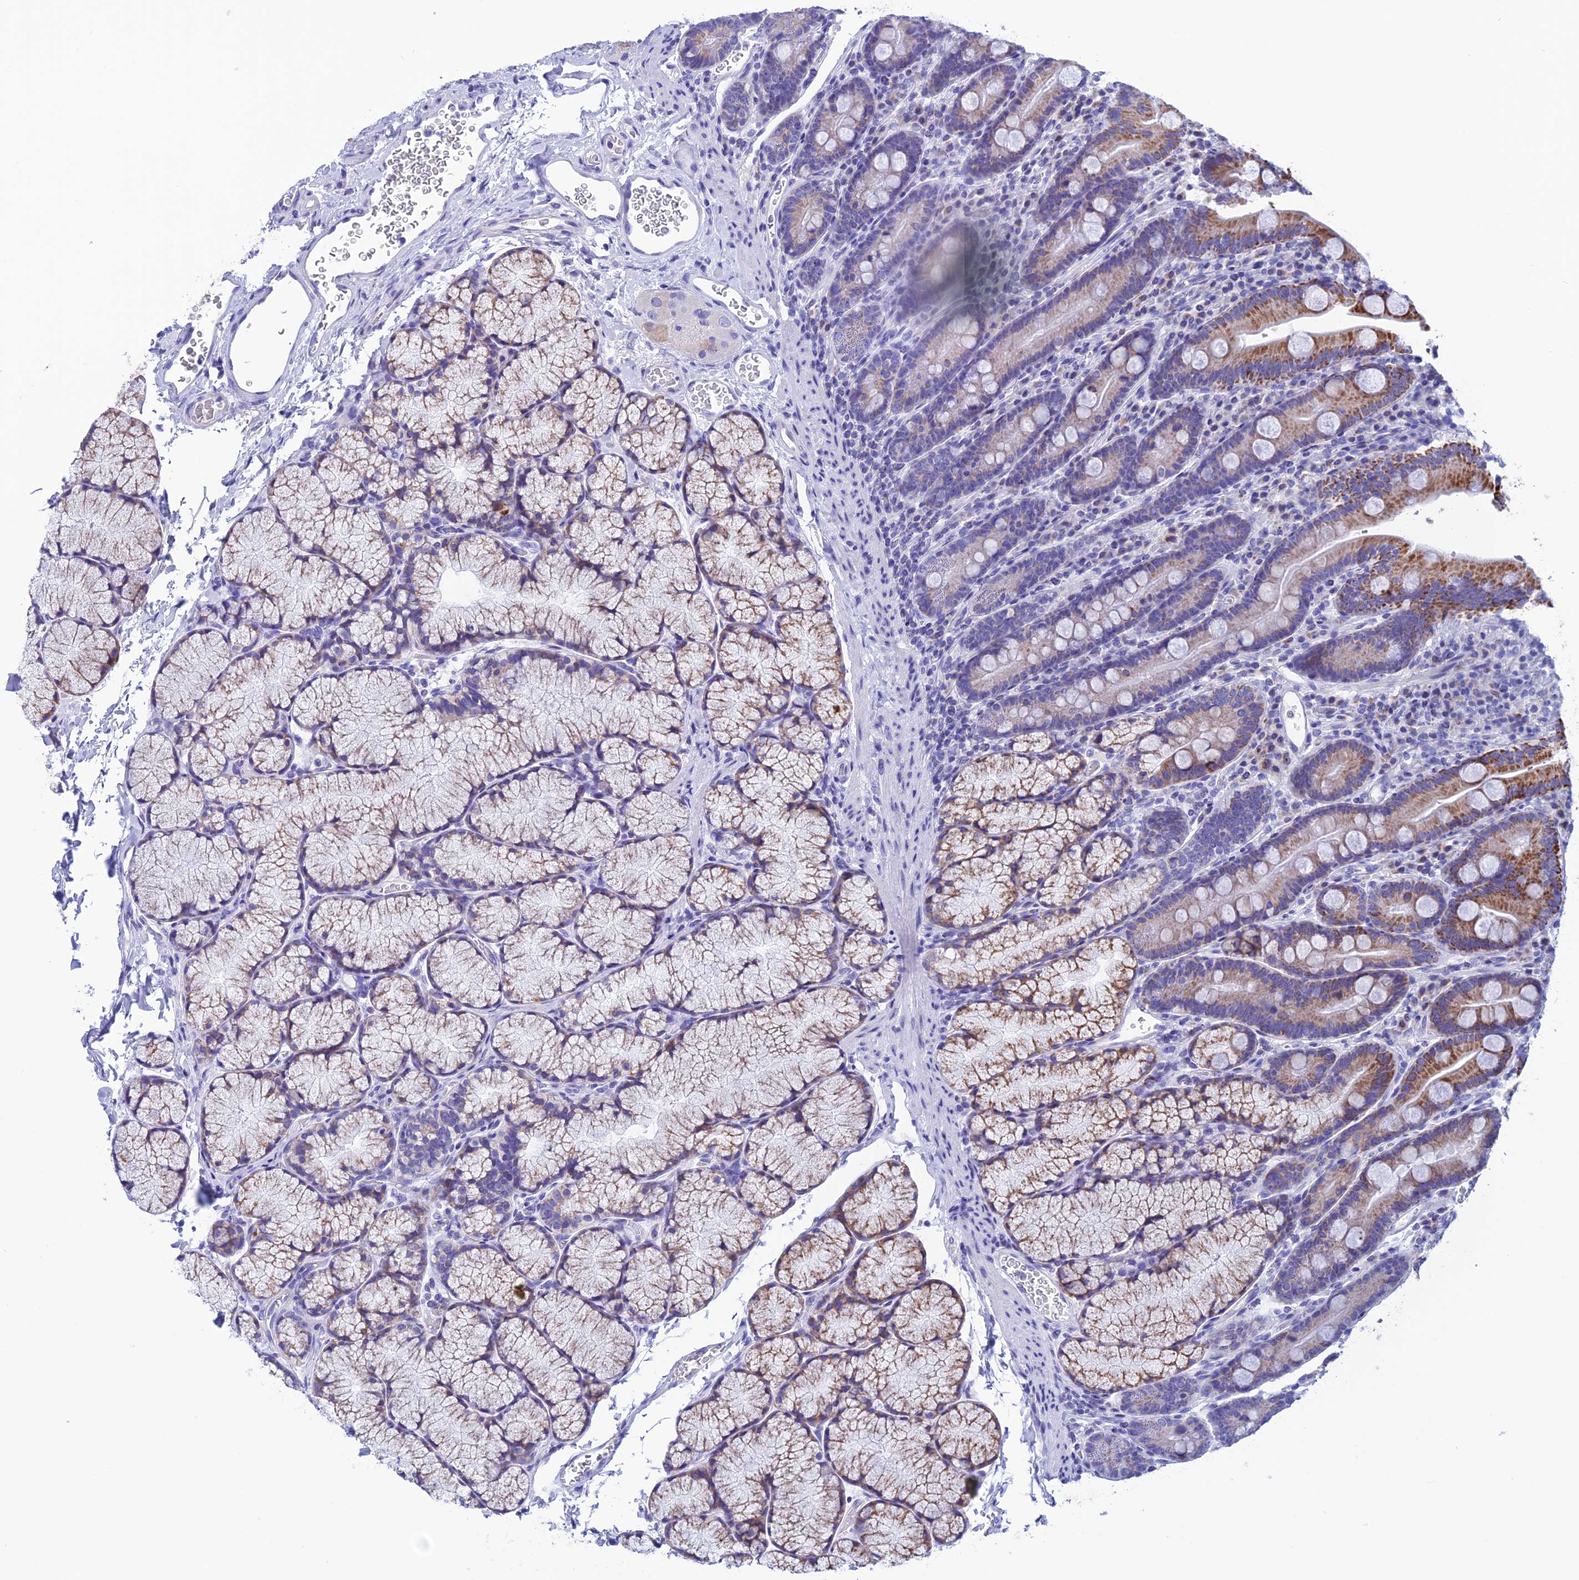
{"staining": {"intensity": "strong", "quantity": "25%-75%", "location": "cytoplasmic/membranous"}, "tissue": "duodenum", "cell_type": "Glandular cells", "image_type": "normal", "snomed": [{"axis": "morphology", "description": "Normal tissue, NOS"}, {"axis": "topography", "description": "Duodenum"}], "caption": "An immunohistochemistry image of normal tissue is shown. Protein staining in brown highlights strong cytoplasmic/membranous positivity in duodenum within glandular cells. The staining is performed using DAB brown chromogen to label protein expression. The nuclei are counter-stained blue using hematoxylin.", "gene": "NXPE4", "patient": {"sex": "male", "age": 35}}